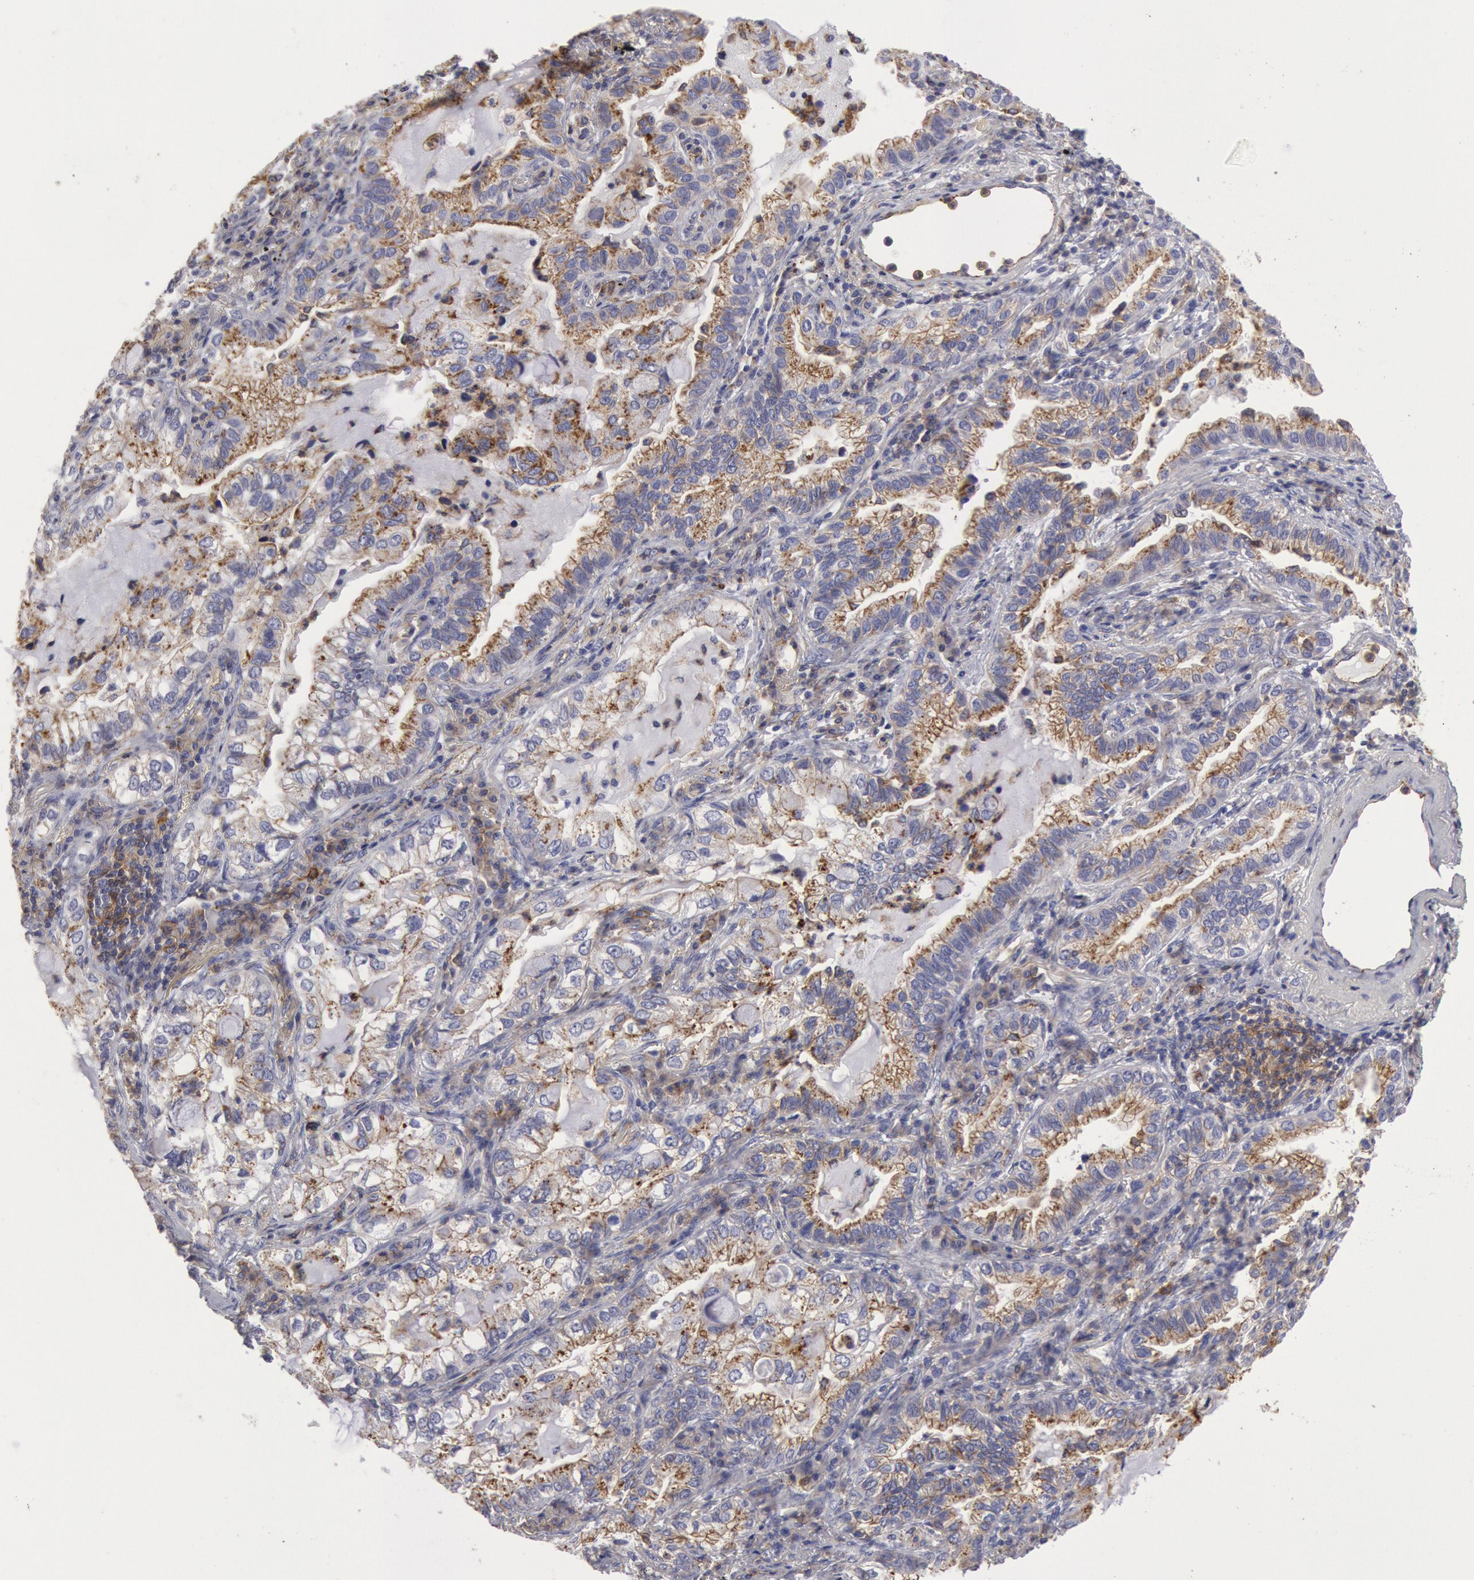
{"staining": {"intensity": "moderate", "quantity": ">75%", "location": "cytoplasmic/membranous"}, "tissue": "lung cancer", "cell_type": "Tumor cells", "image_type": "cancer", "snomed": [{"axis": "morphology", "description": "Adenocarcinoma, NOS"}, {"axis": "topography", "description": "Lung"}], "caption": "Immunohistochemistry (IHC) (DAB) staining of human lung cancer reveals moderate cytoplasmic/membranous protein staining in approximately >75% of tumor cells.", "gene": "FLOT1", "patient": {"sex": "female", "age": 50}}